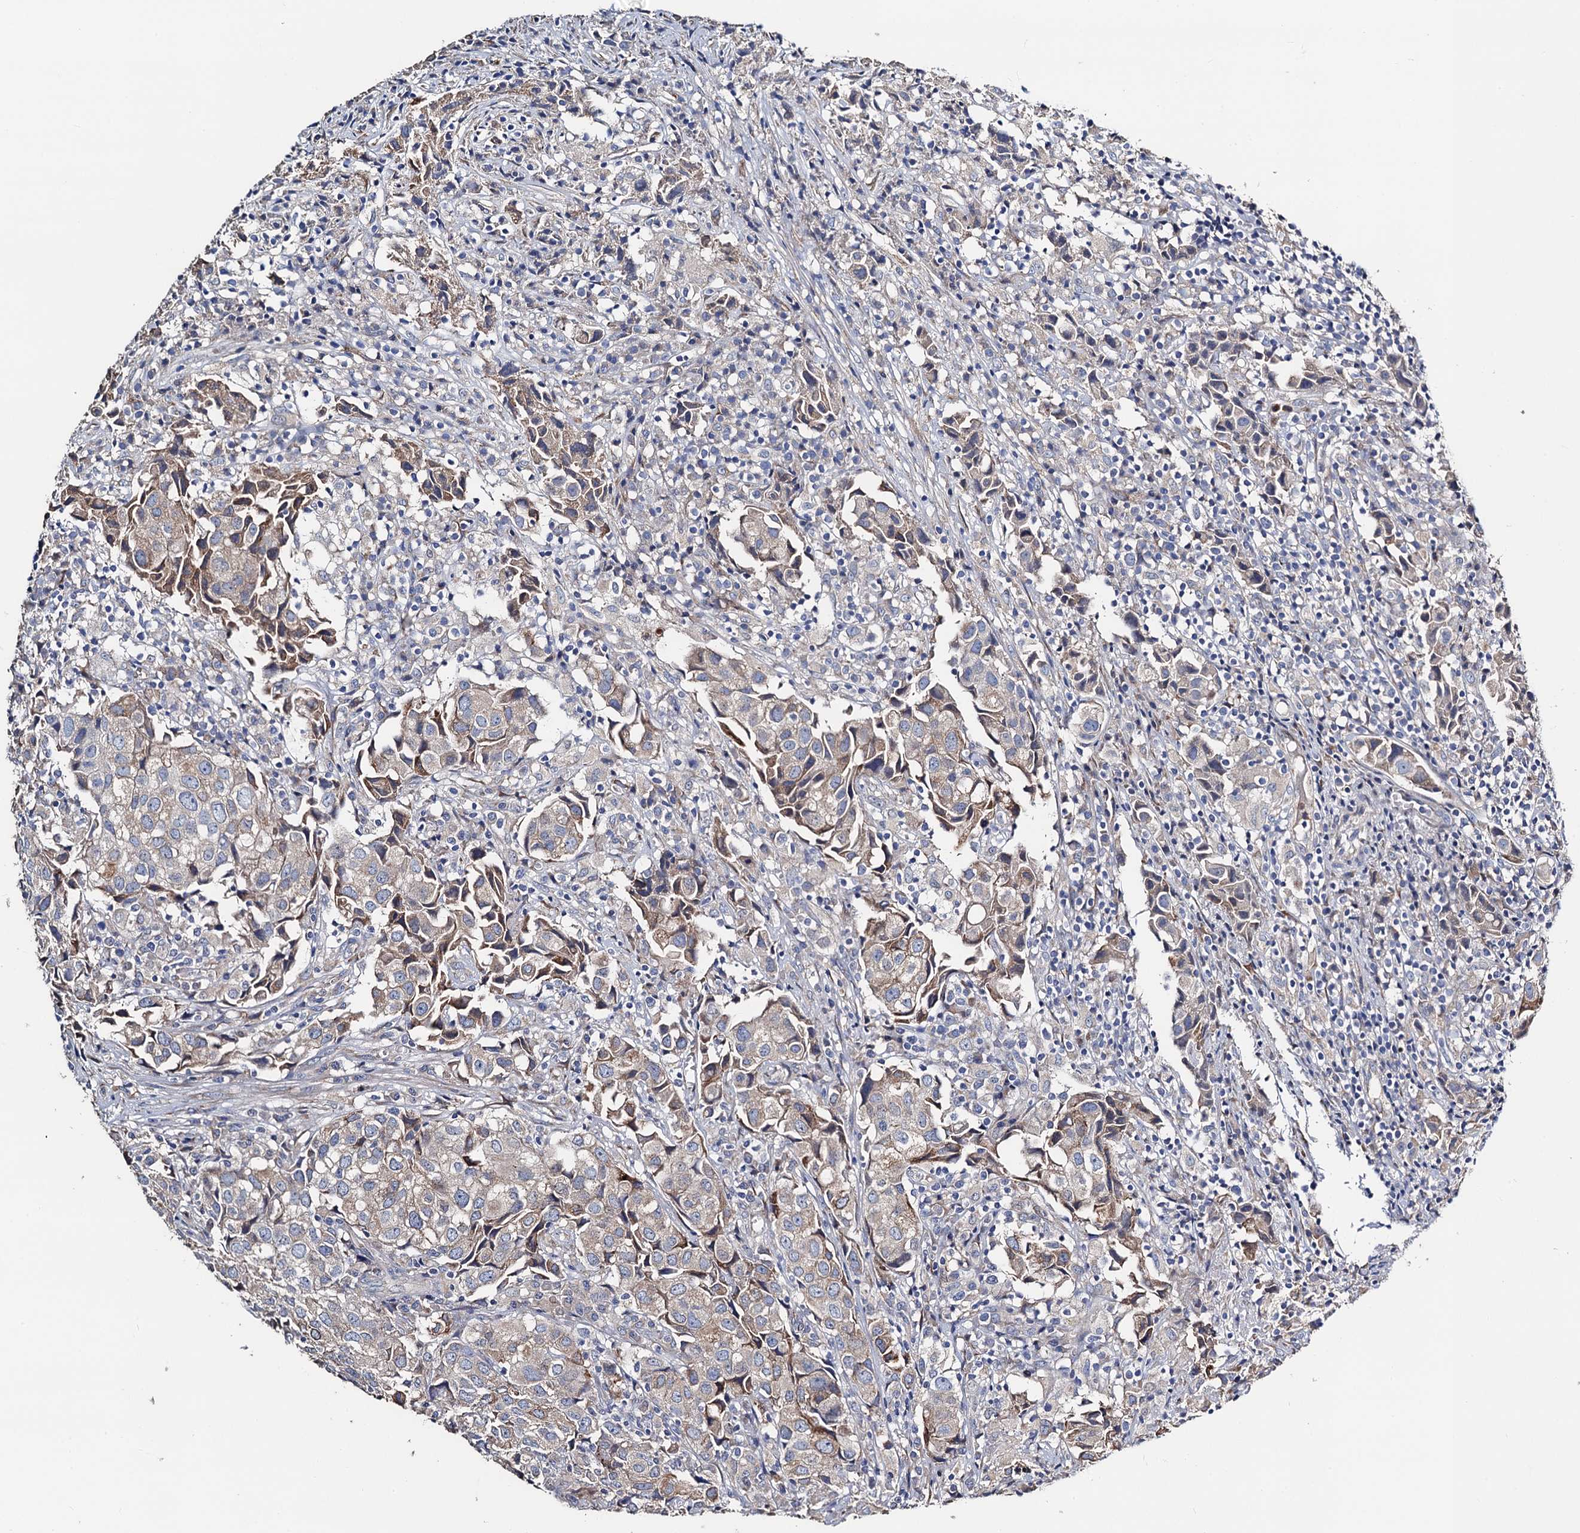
{"staining": {"intensity": "weak", "quantity": "25%-75%", "location": "cytoplasmic/membranous"}, "tissue": "urothelial cancer", "cell_type": "Tumor cells", "image_type": "cancer", "snomed": [{"axis": "morphology", "description": "Urothelial carcinoma, High grade"}, {"axis": "topography", "description": "Urinary bladder"}], "caption": "Immunohistochemistry (IHC) micrograph of neoplastic tissue: high-grade urothelial carcinoma stained using IHC exhibits low levels of weak protein expression localized specifically in the cytoplasmic/membranous of tumor cells, appearing as a cytoplasmic/membranous brown color.", "gene": "FREM3", "patient": {"sex": "female", "age": 75}}